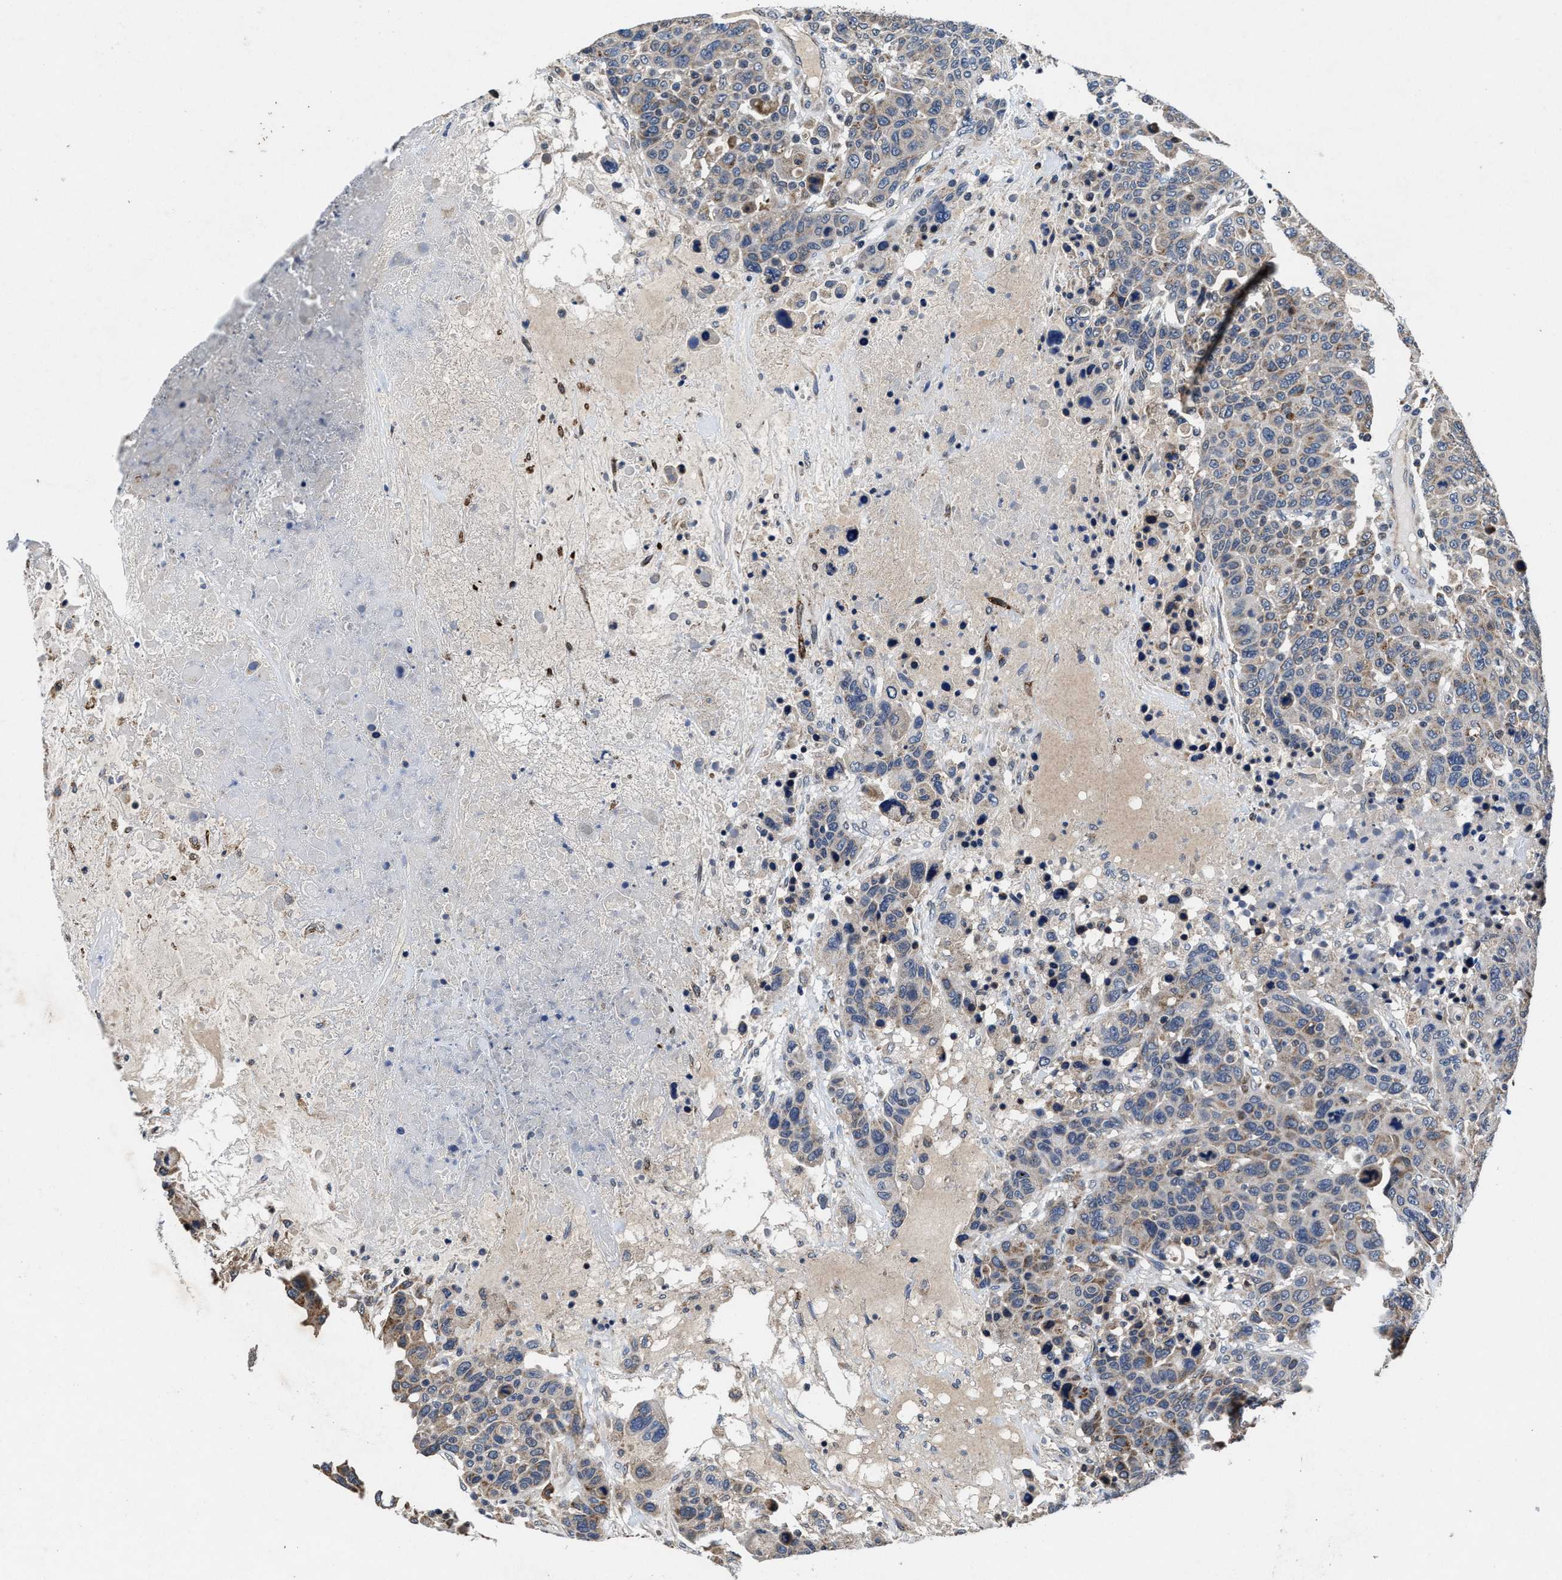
{"staining": {"intensity": "moderate", "quantity": "<25%", "location": "cytoplasmic/membranous"}, "tissue": "breast cancer", "cell_type": "Tumor cells", "image_type": "cancer", "snomed": [{"axis": "morphology", "description": "Duct carcinoma"}, {"axis": "topography", "description": "Breast"}], "caption": "Breast cancer (infiltrating ductal carcinoma) stained for a protein (brown) displays moderate cytoplasmic/membranous positive positivity in approximately <25% of tumor cells.", "gene": "TMEM53", "patient": {"sex": "female", "age": 37}}